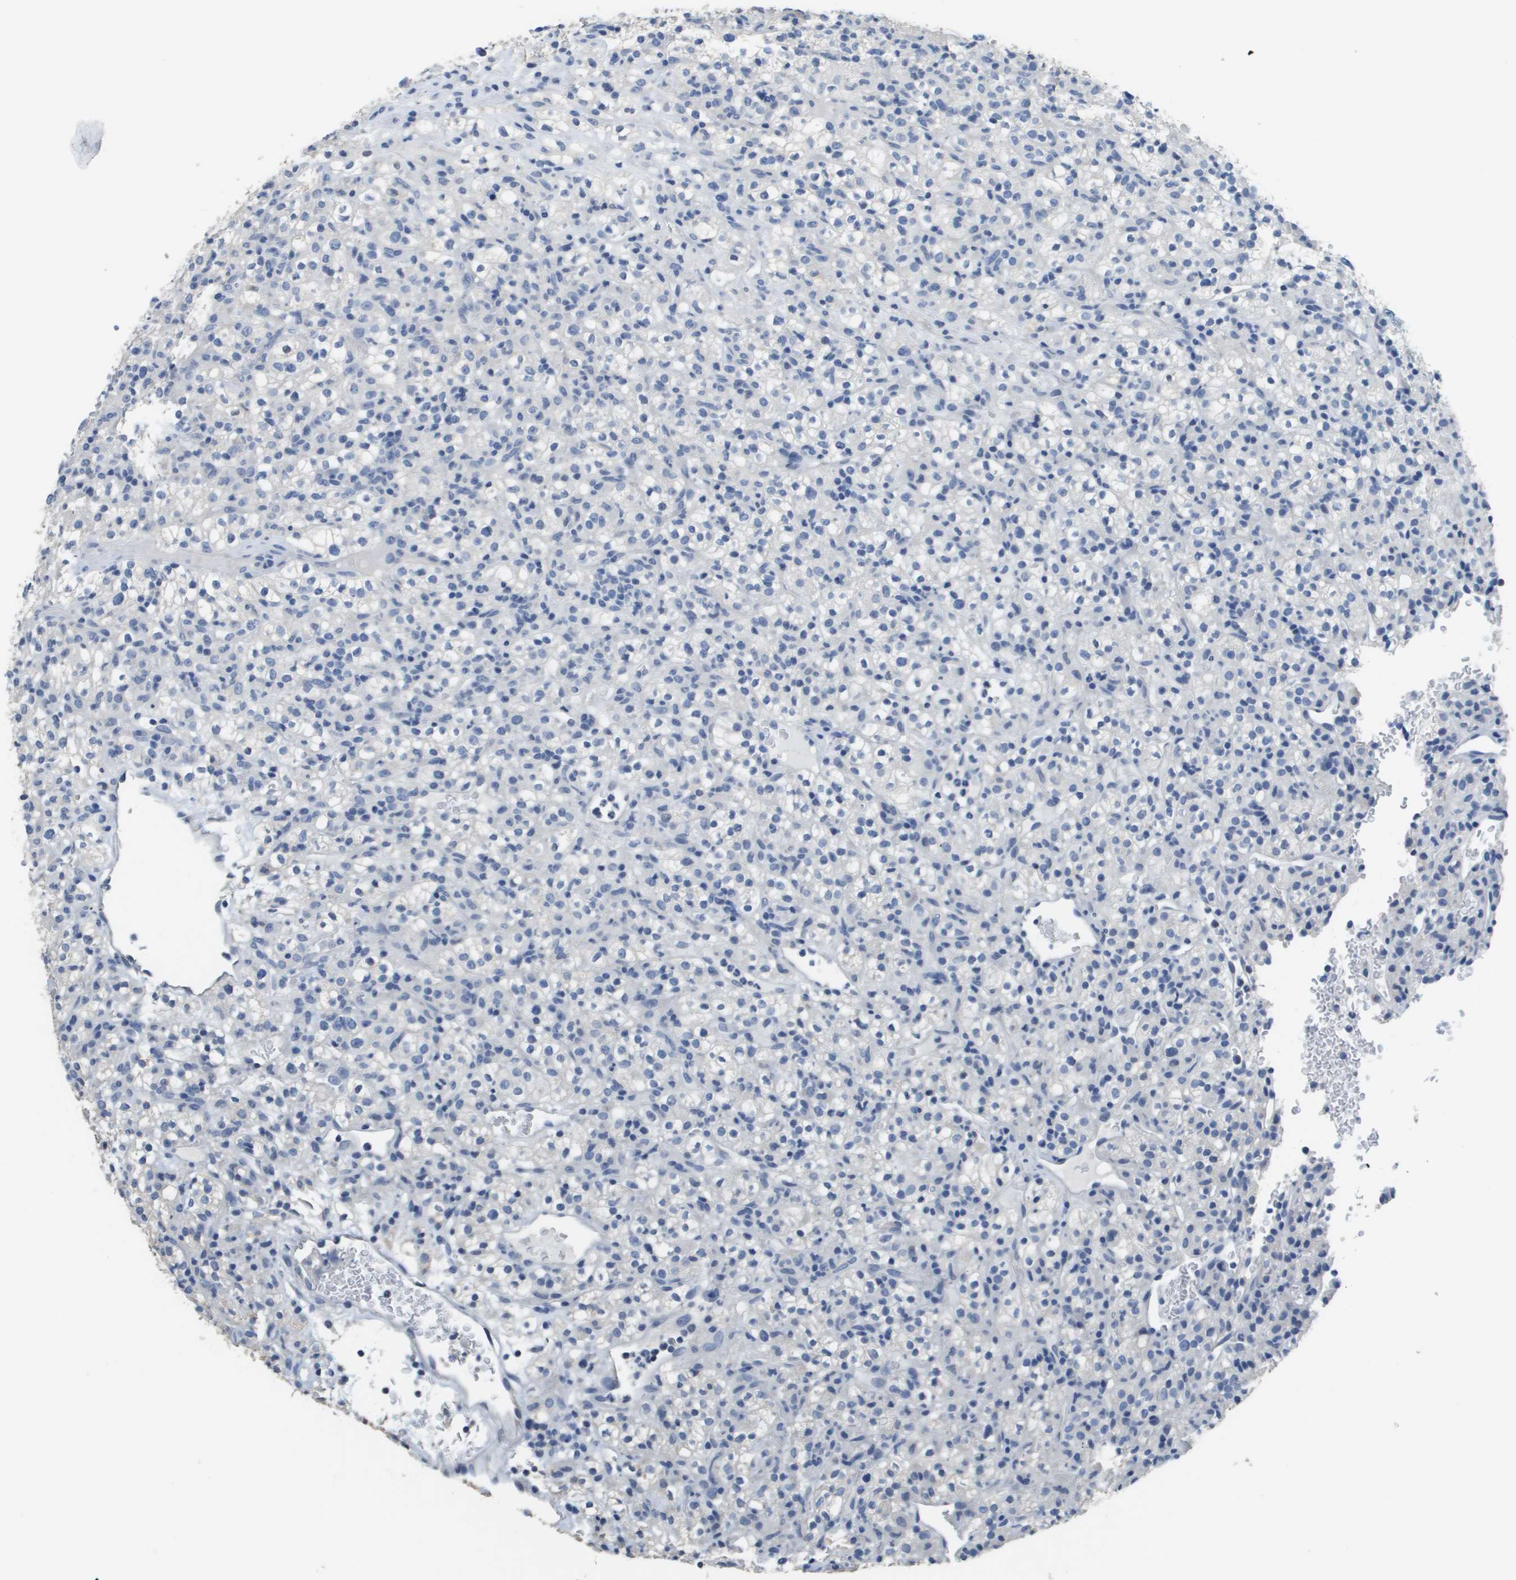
{"staining": {"intensity": "negative", "quantity": "none", "location": "none"}, "tissue": "renal cancer", "cell_type": "Tumor cells", "image_type": "cancer", "snomed": [{"axis": "morphology", "description": "Normal tissue, NOS"}, {"axis": "morphology", "description": "Adenocarcinoma, NOS"}, {"axis": "topography", "description": "Kidney"}], "caption": "The IHC histopathology image has no significant positivity in tumor cells of renal cancer (adenocarcinoma) tissue.", "gene": "MT3", "patient": {"sex": "female", "age": 72}}